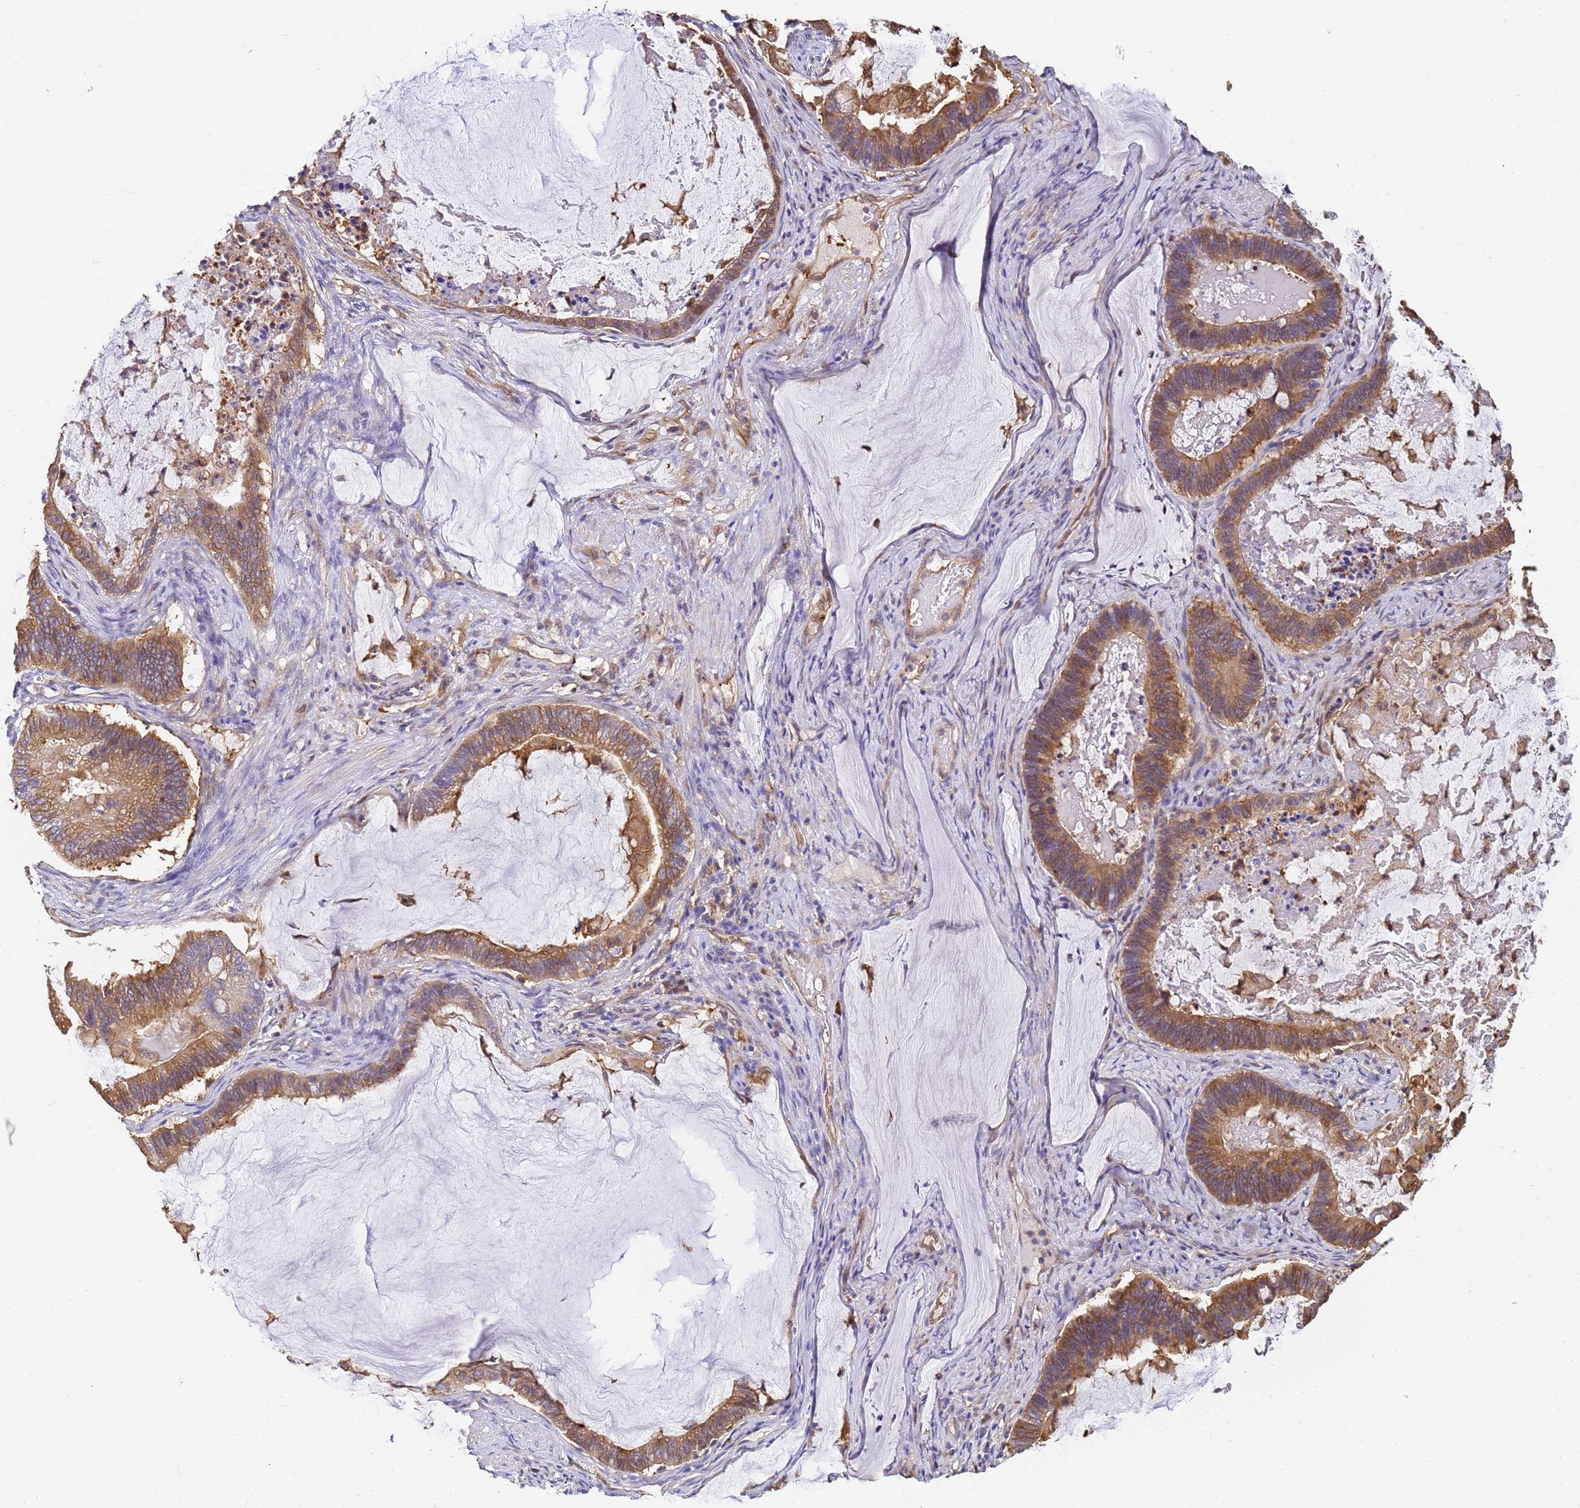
{"staining": {"intensity": "moderate", "quantity": ">75%", "location": "cytoplasmic/membranous"}, "tissue": "ovarian cancer", "cell_type": "Tumor cells", "image_type": "cancer", "snomed": [{"axis": "morphology", "description": "Cystadenocarcinoma, mucinous, NOS"}, {"axis": "topography", "description": "Ovary"}], "caption": "Tumor cells reveal medium levels of moderate cytoplasmic/membranous staining in about >75% of cells in human mucinous cystadenocarcinoma (ovarian).", "gene": "NME1-NME2", "patient": {"sex": "female", "age": 61}}